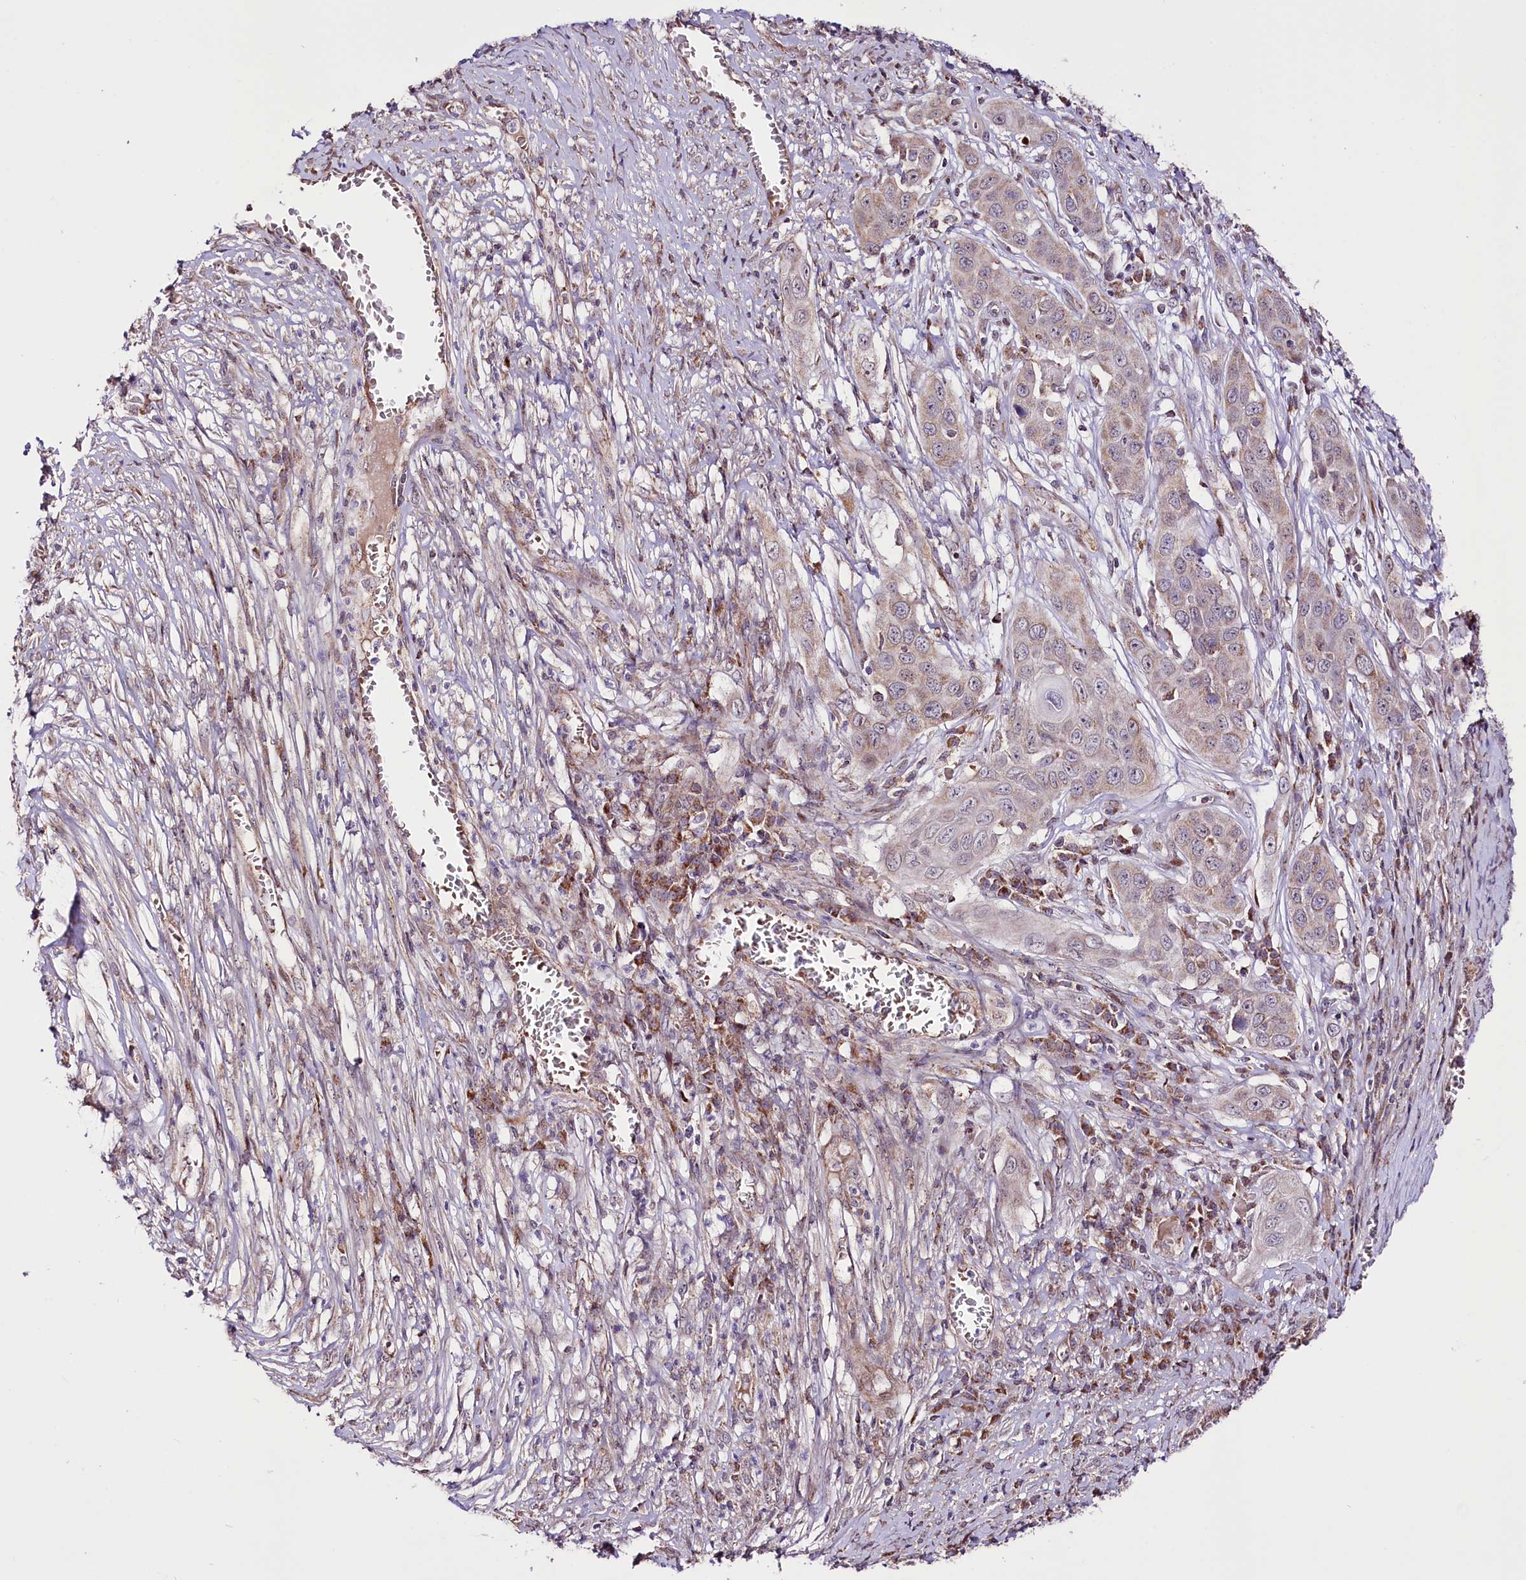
{"staining": {"intensity": "weak", "quantity": "25%-75%", "location": "cytoplasmic/membranous"}, "tissue": "skin cancer", "cell_type": "Tumor cells", "image_type": "cancer", "snomed": [{"axis": "morphology", "description": "Squamous cell carcinoma, NOS"}, {"axis": "topography", "description": "Skin"}], "caption": "IHC staining of skin squamous cell carcinoma, which displays low levels of weak cytoplasmic/membranous expression in approximately 25%-75% of tumor cells indicating weak cytoplasmic/membranous protein staining. The staining was performed using DAB (brown) for protein detection and nuclei were counterstained in hematoxylin (blue).", "gene": "ST7", "patient": {"sex": "male", "age": 55}}